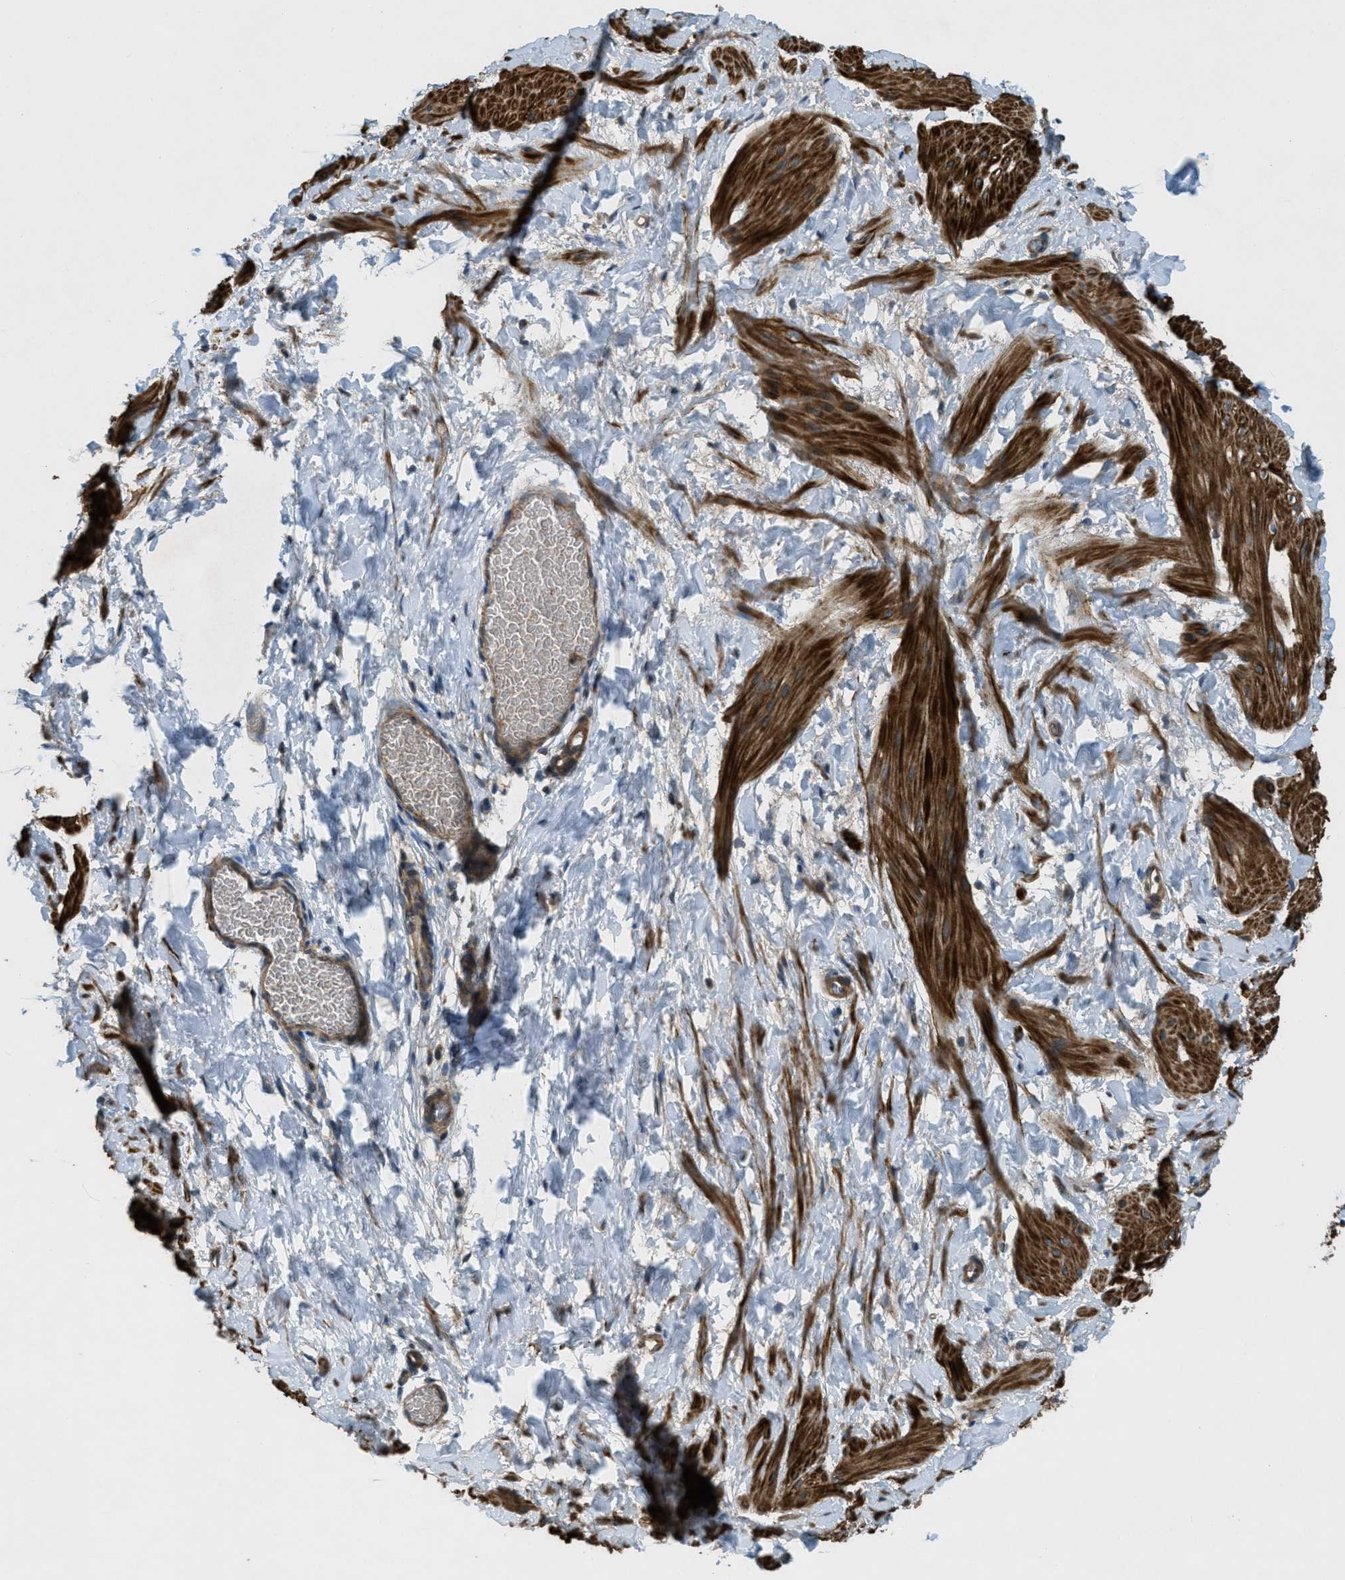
{"staining": {"intensity": "strong", "quantity": ">75%", "location": "cytoplasmic/membranous"}, "tissue": "smooth muscle", "cell_type": "Smooth muscle cells", "image_type": "normal", "snomed": [{"axis": "morphology", "description": "Normal tissue, NOS"}, {"axis": "topography", "description": "Smooth muscle"}], "caption": "Immunohistochemical staining of normal smooth muscle displays high levels of strong cytoplasmic/membranous positivity in about >75% of smooth muscle cells.", "gene": "VEZT", "patient": {"sex": "male", "age": 16}}